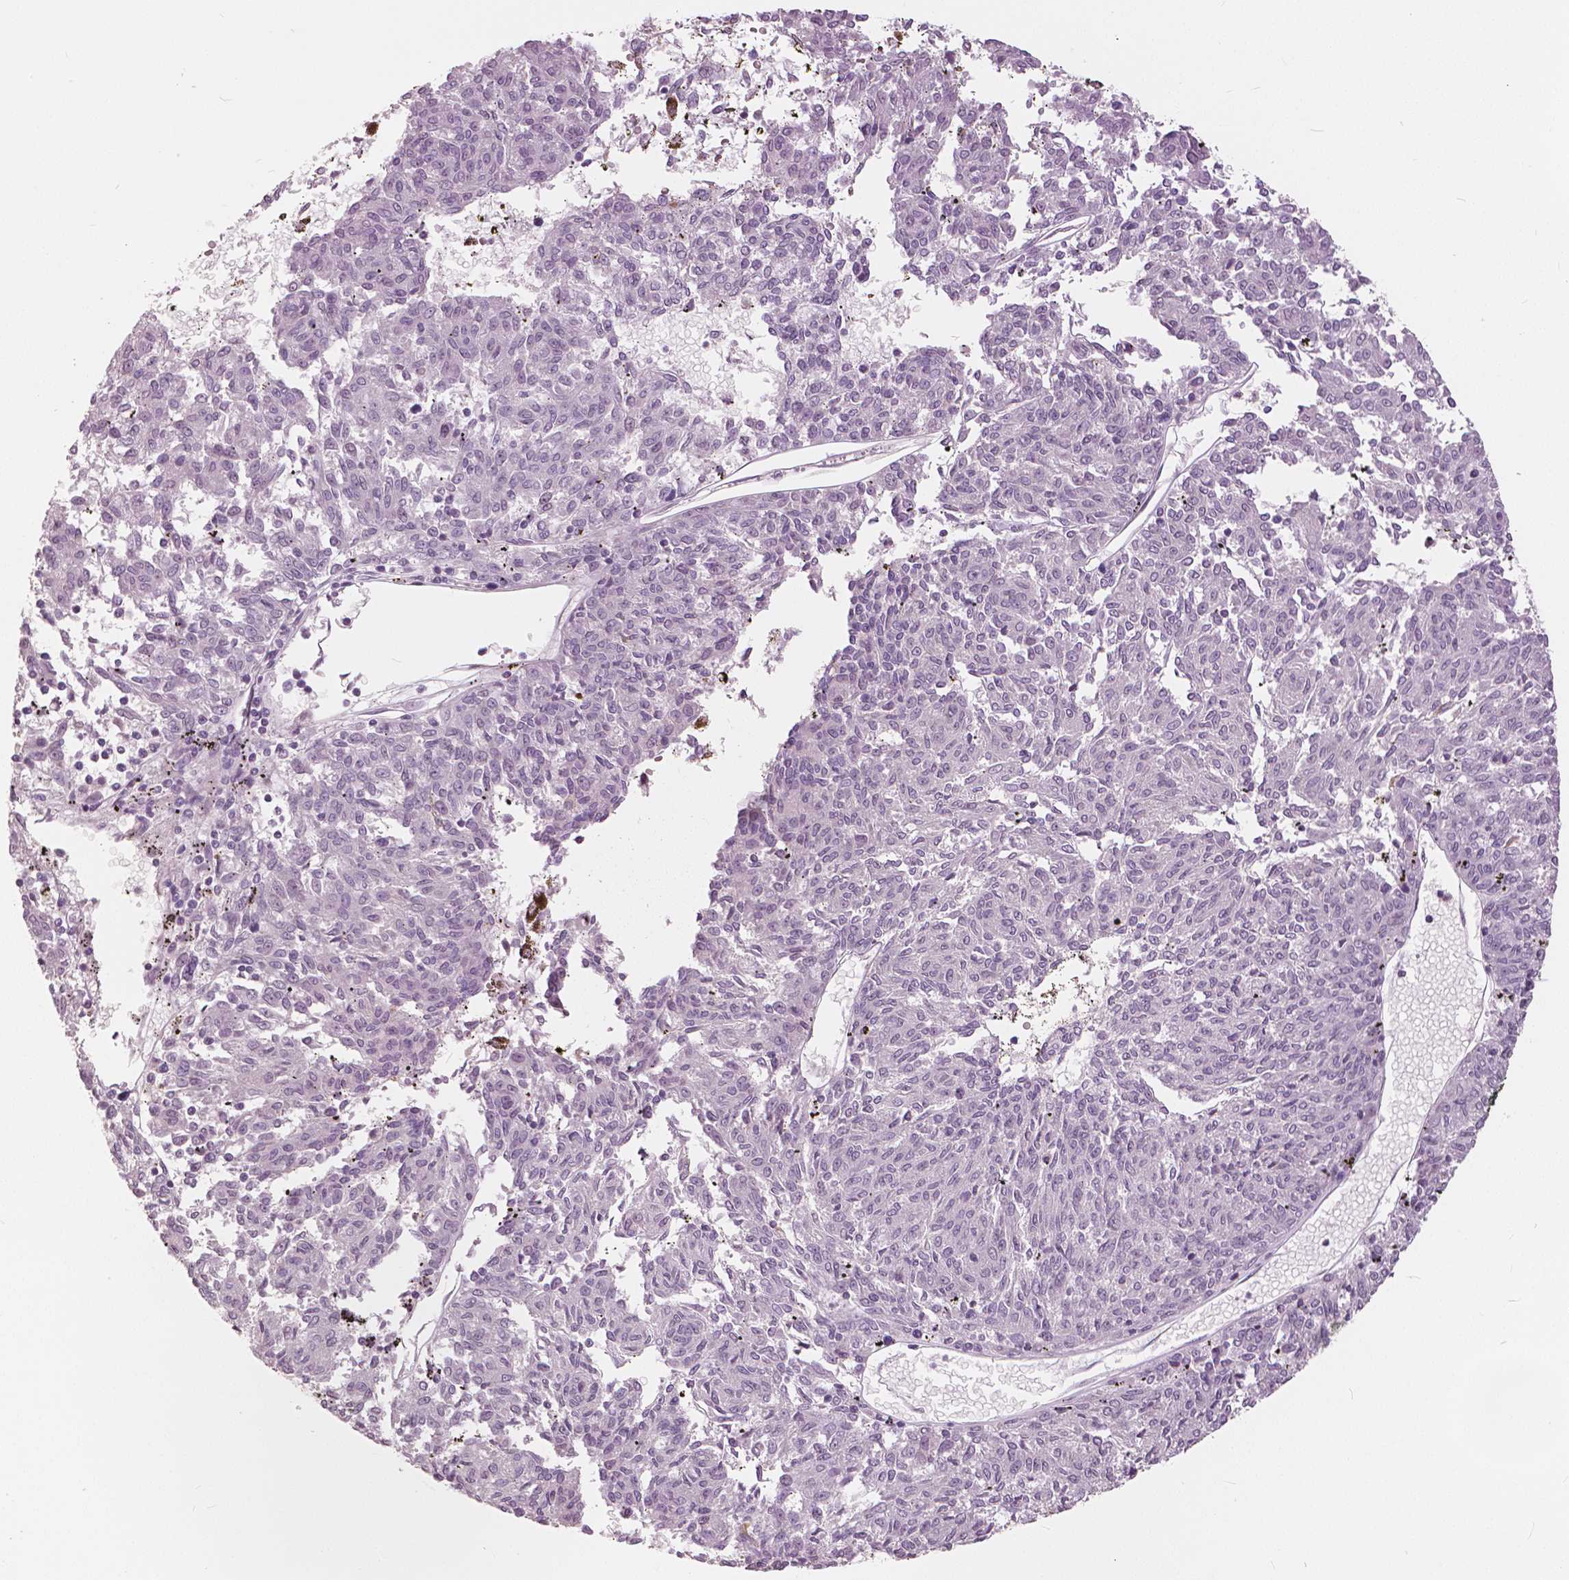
{"staining": {"intensity": "negative", "quantity": "none", "location": "none"}, "tissue": "melanoma", "cell_type": "Tumor cells", "image_type": "cancer", "snomed": [{"axis": "morphology", "description": "Malignant melanoma, NOS"}, {"axis": "topography", "description": "Skin"}], "caption": "Melanoma was stained to show a protein in brown. There is no significant expression in tumor cells. The staining was performed using DAB (3,3'-diaminobenzidine) to visualize the protein expression in brown, while the nuclei were stained in blue with hematoxylin (Magnification: 20x).", "gene": "NANOG", "patient": {"sex": "female", "age": 72}}